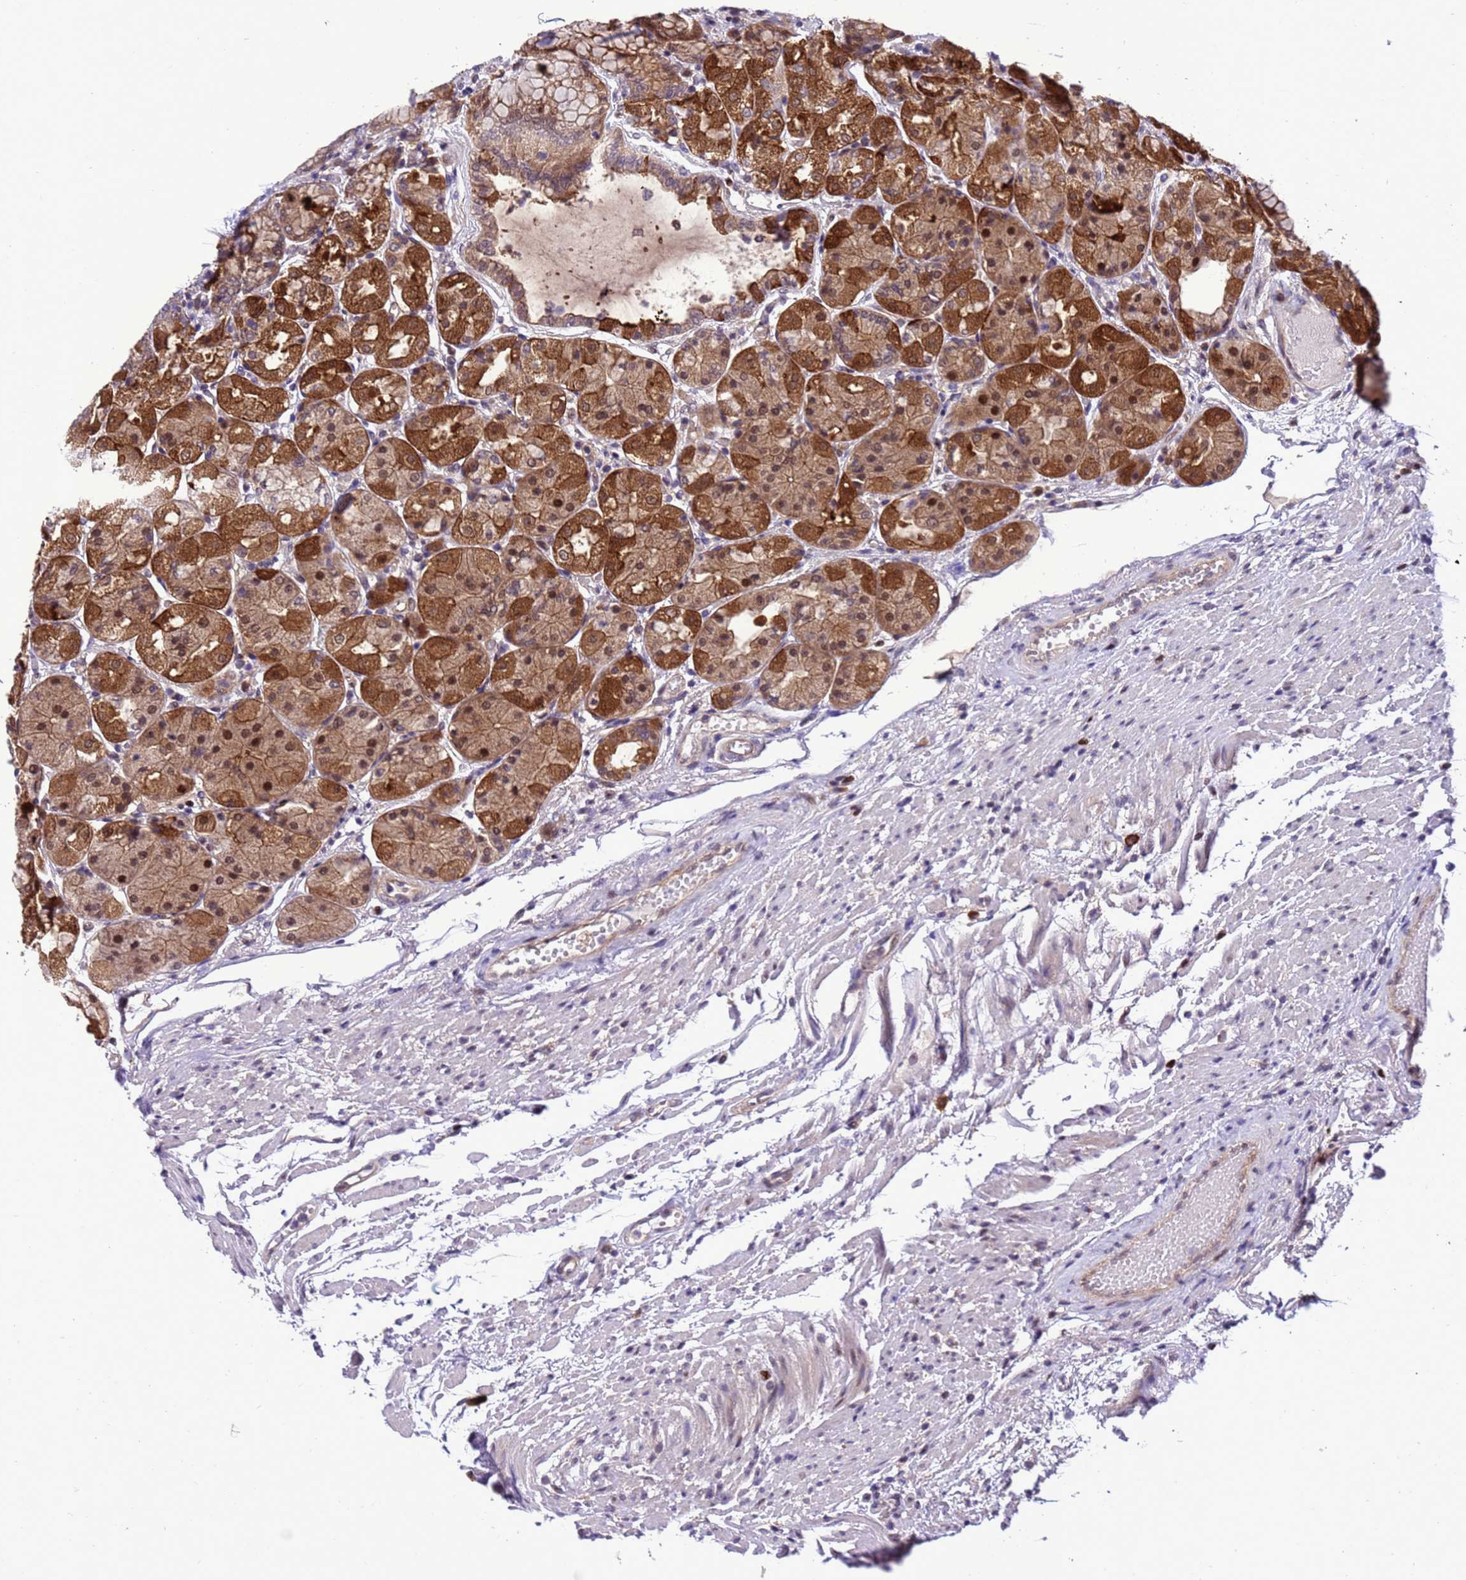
{"staining": {"intensity": "strong", "quantity": ">75%", "location": "cytoplasmic/membranous,nuclear"}, "tissue": "stomach", "cell_type": "Glandular cells", "image_type": "normal", "snomed": [{"axis": "morphology", "description": "Normal tissue, NOS"}, {"axis": "topography", "description": "Stomach, upper"}], "caption": "Benign stomach reveals strong cytoplasmic/membranous,nuclear expression in approximately >75% of glandular cells, visualized by immunohistochemistry. (DAB IHC, brown staining for protein, blue staining for nuclei).", "gene": "RASD1", "patient": {"sex": "male", "age": 72}}